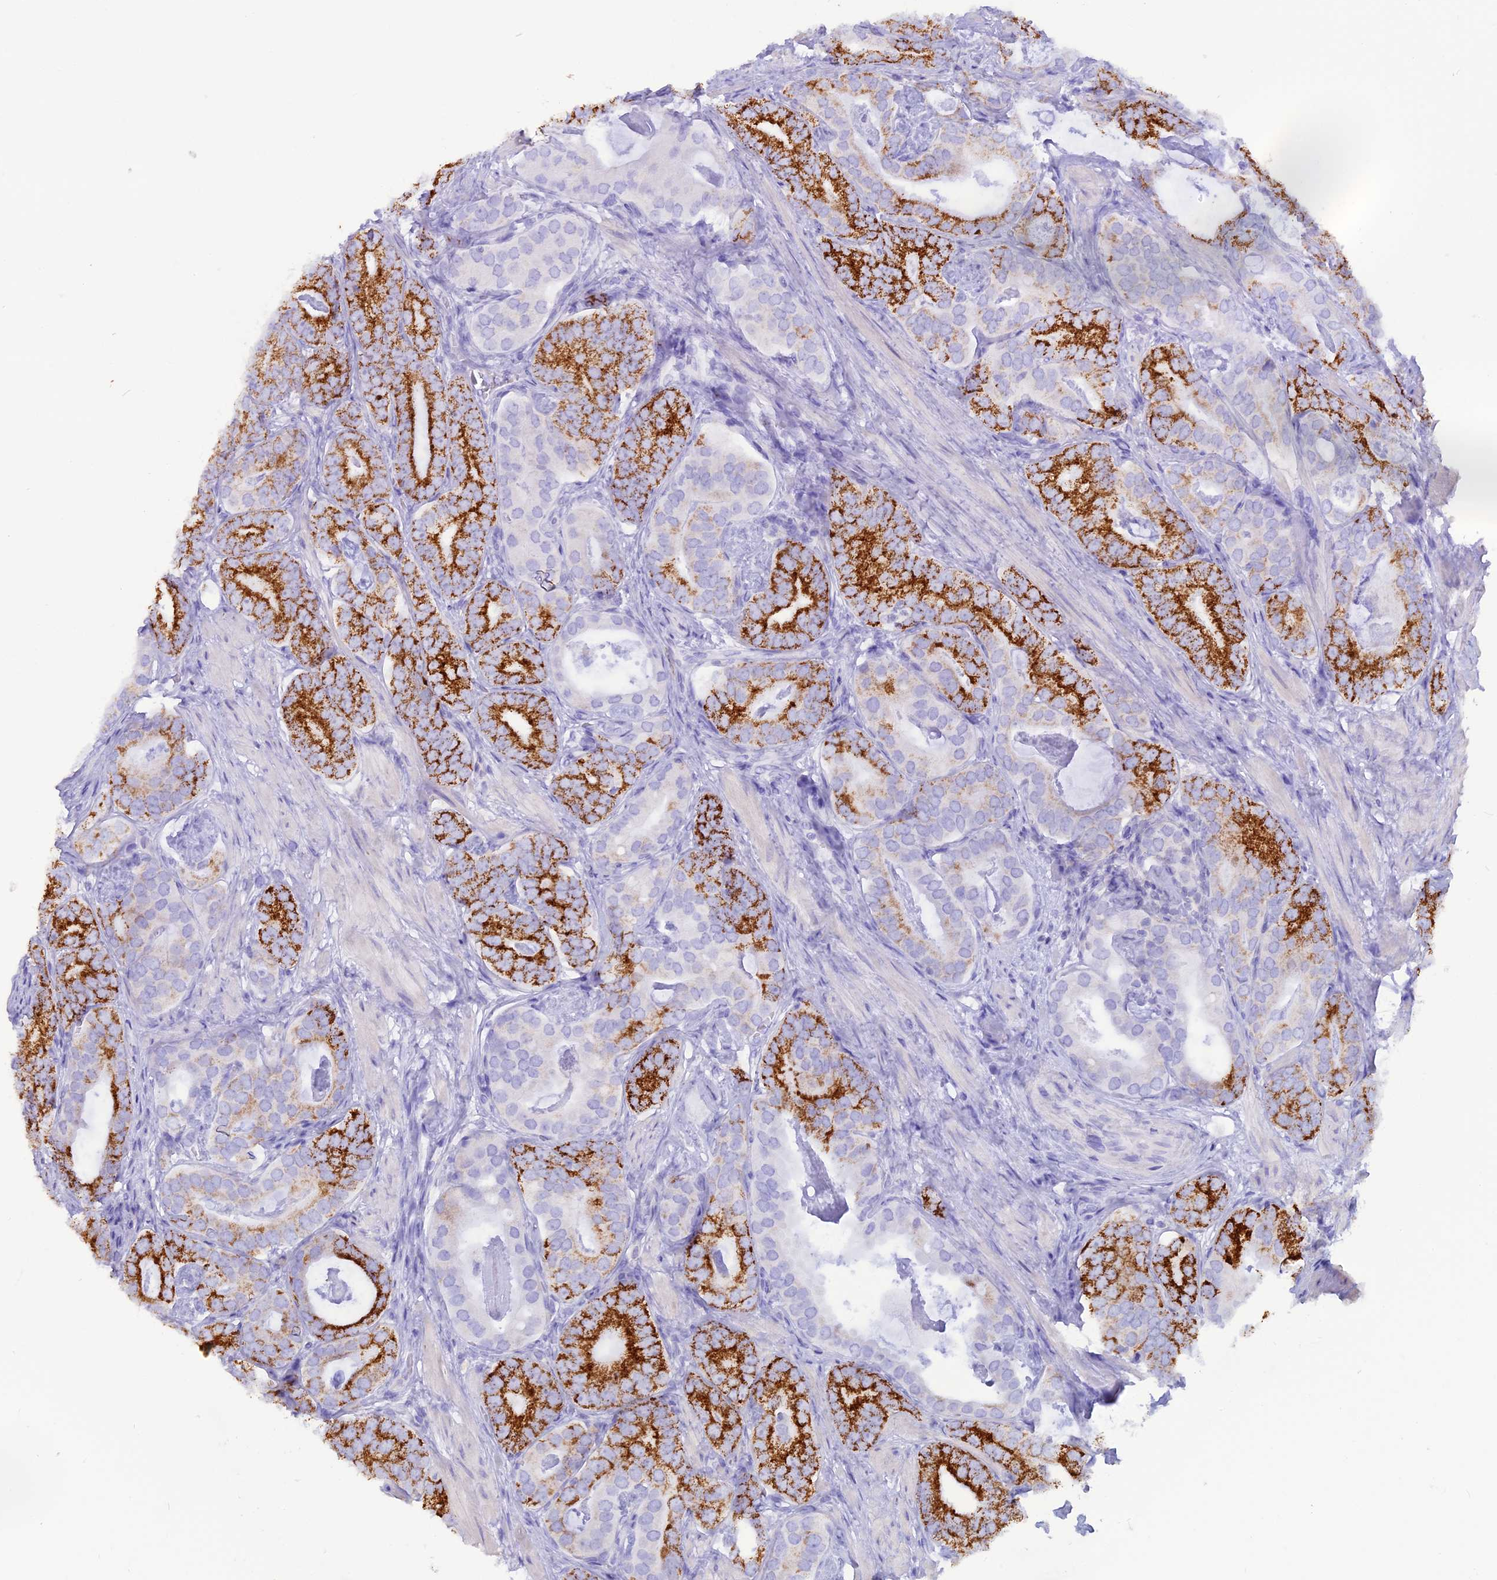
{"staining": {"intensity": "strong", "quantity": "25%-75%", "location": "cytoplasmic/membranous"}, "tissue": "prostate cancer", "cell_type": "Tumor cells", "image_type": "cancer", "snomed": [{"axis": "morphology", "description": "Adenocarcinoma, Low grade"}, {"axis": "topography", "description": "Prostate"}], "caption": "Protein analysis of low-grade adenocarcinoma (prostate) tissue demonstrates strong cytoplasmic/membranous staining in about 25%-75% of tumor cells.", "gene": "GLYATL1", "patient": {"sex": "male", "age": 71}}